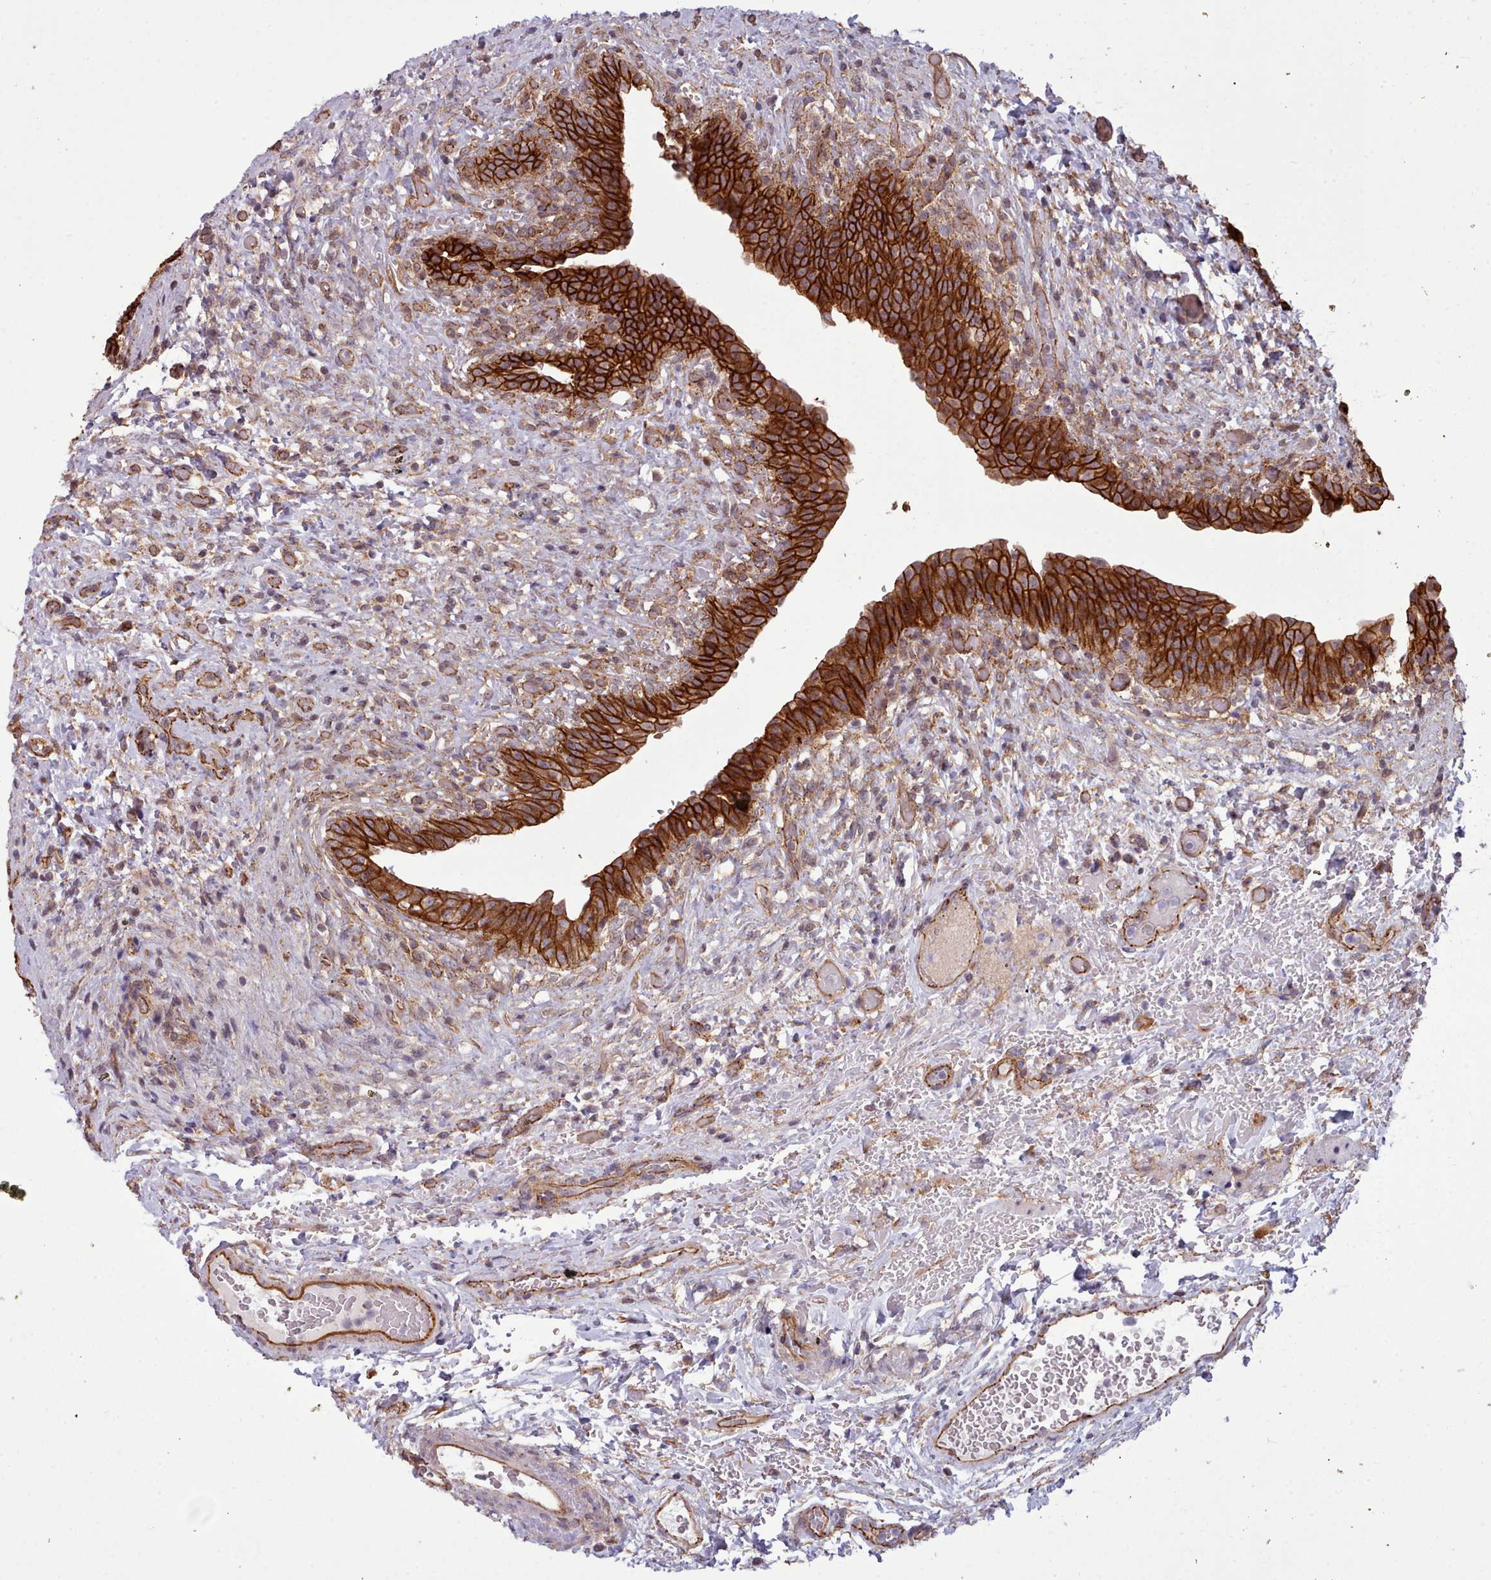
{"staining": {"intensity": "strong", "quantity": ">75%", "location": "cytoplasmic/membranous"}, "tissue": "urinary bladder", "cell_type": "Urothelial cells", "image_type": "normal", "snomed": [{"axis": "morphology", "description": "Normal tissue, NOS"}, {"axis": "topography", "description": "Urinary bladder"}], "caption": "DAB immunohistochemical staining of unremarkable urinary bladder displays strong cytoplasmic/membranous protein expression in approximately >75% of urothelial cells.", "gene": "MRPL46", "patient": {"sex": "male", "age": 69}}